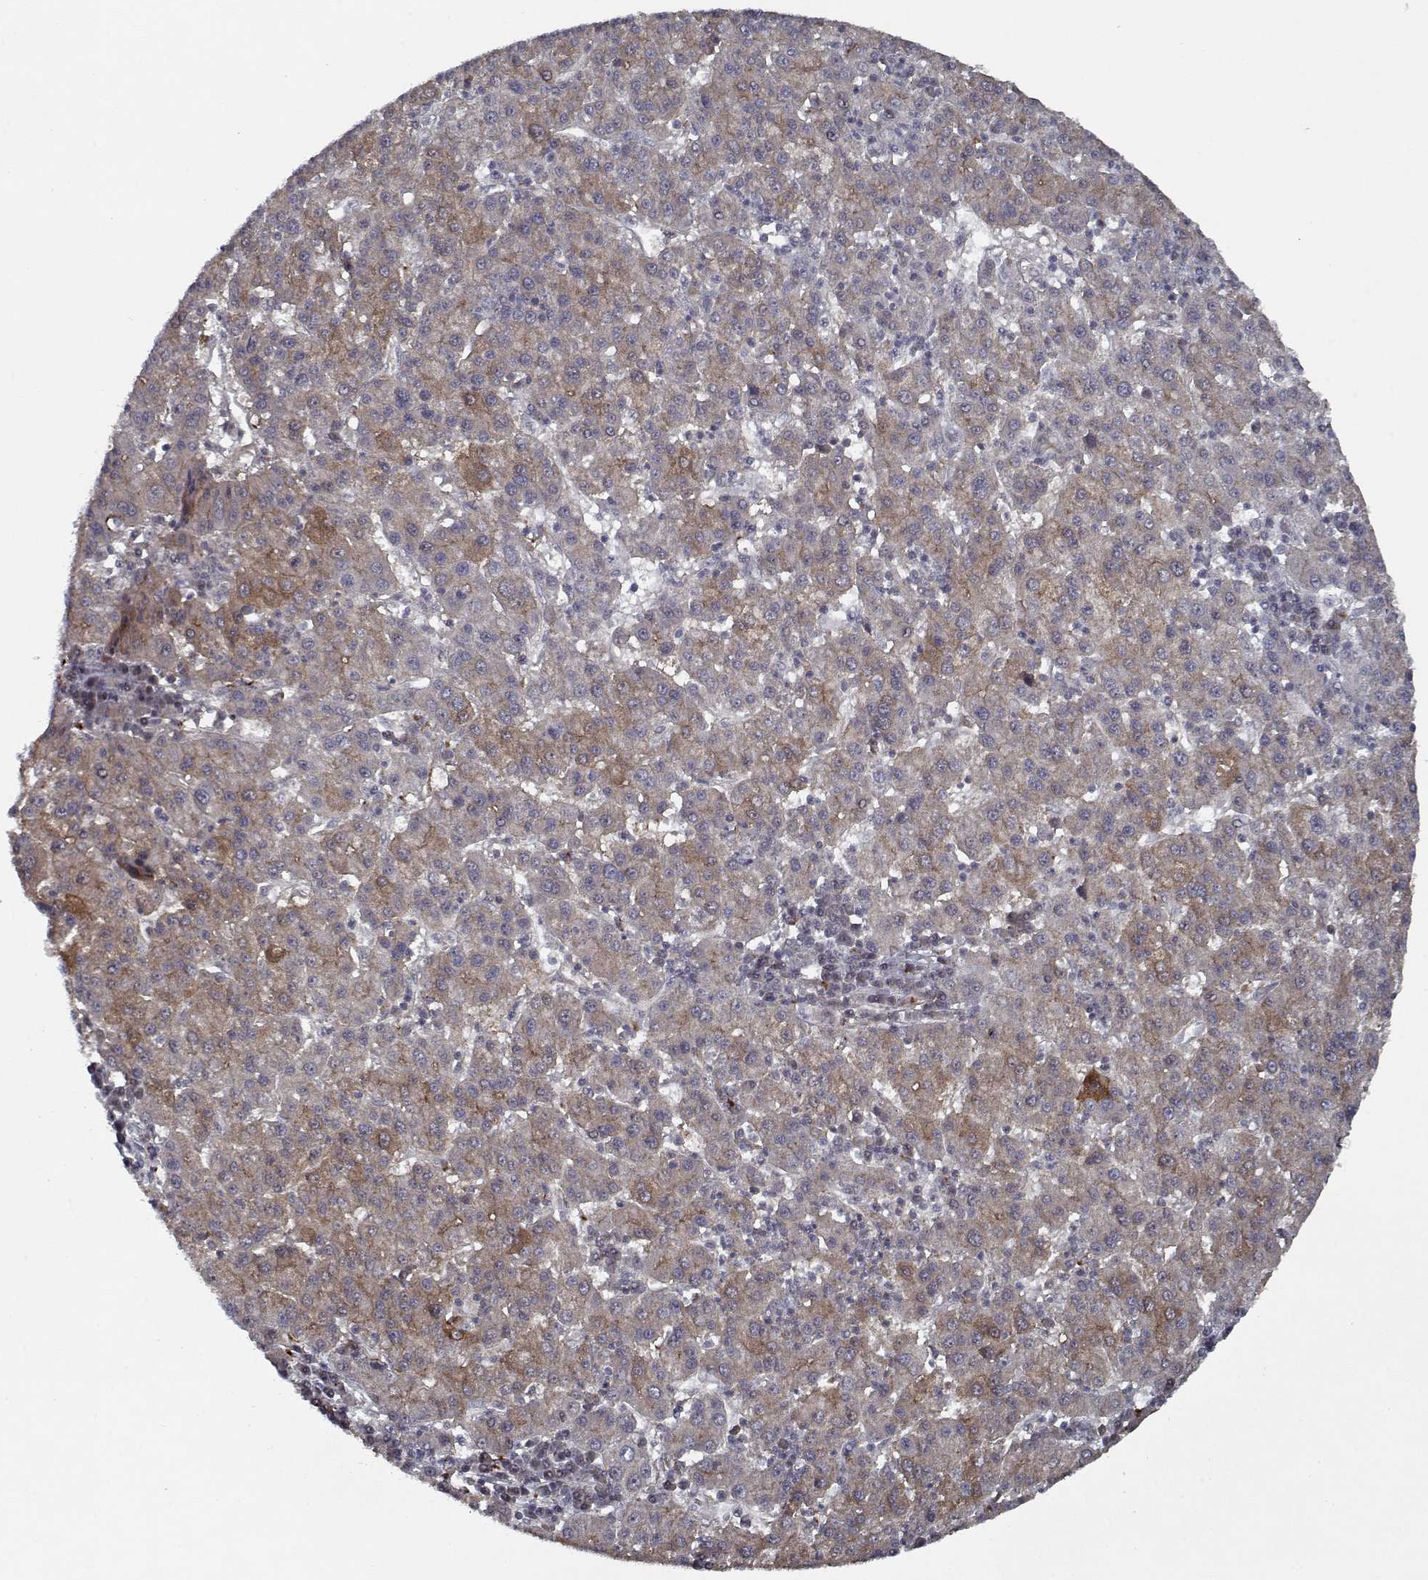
{"staining": {"intensity": "moderate", "quantity": "25%-75%", "location": "cytoplasmic/membranous"}, "tissue": "liver cancer", "cell_type": "Tumor cells", "image_type": "cancer", "snomed": [{"axis": "morphology", "description": "Carcinoma, Hepatocellular, NOS"}, {"axis": "topography", "description": "Liver"}], "caption": "Tumor cells exhibit medium levels of moderate cytoplasmic/membranous positivity in about 25%-75% of cells in human liver cancer.", "gene": "NLK", "patient": {"sex": "female", "age": 60}}